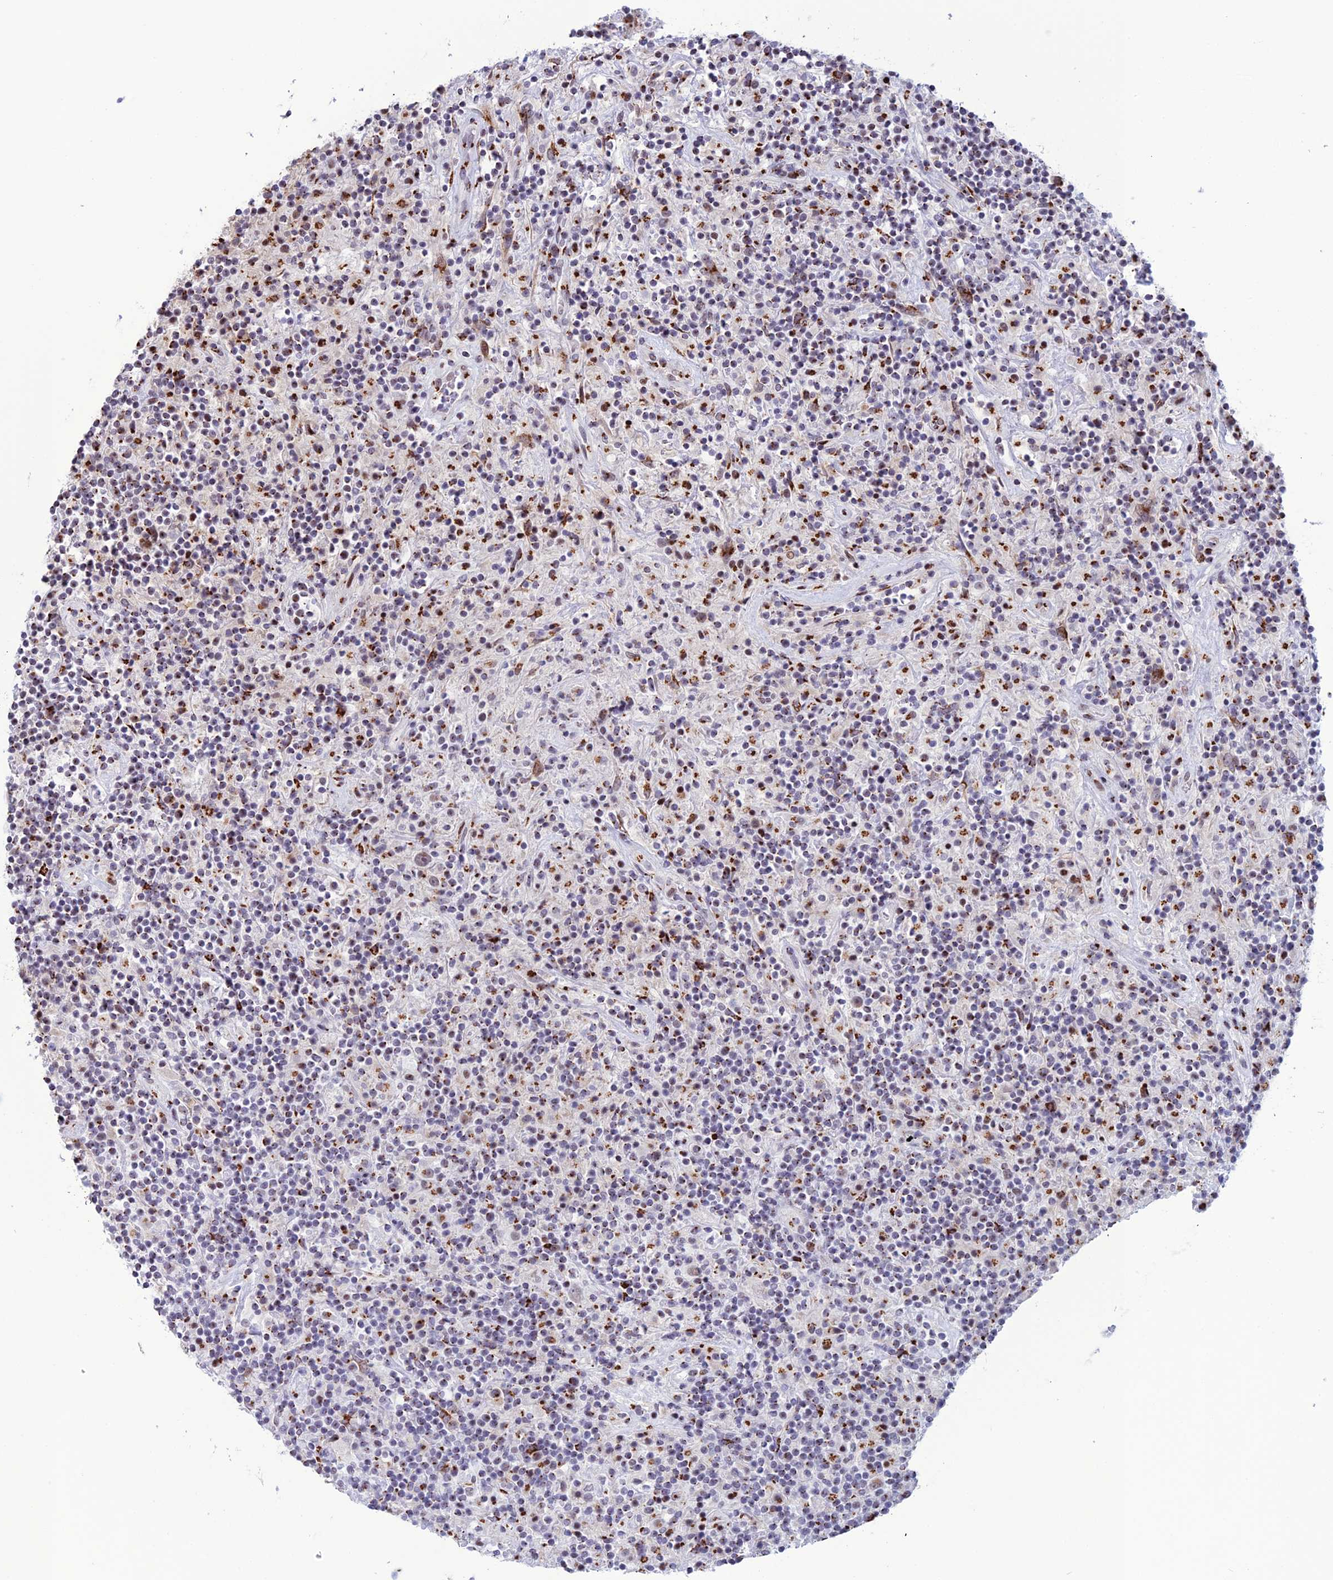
{"staining": {"intensity": "weak", "quantity": "25%-75%", "location": "cytoplasmic/membranous"}, "tissue": "lymphoma", "cell_type": "Tumor cells", "image_type": "cancer", "snomed": [{"axis": "morphology", "description": "Hodgkin's disease, NOS"}, {"axis": "topography", "description": "Lymph node"}], "caption": "Hodgkin's disease stained for a protein shows weak cytoplasmic/membranous positivity in tumor cells.", "gene": "PLEKHA4", "patient": {"sex": "male", "age": 70}}